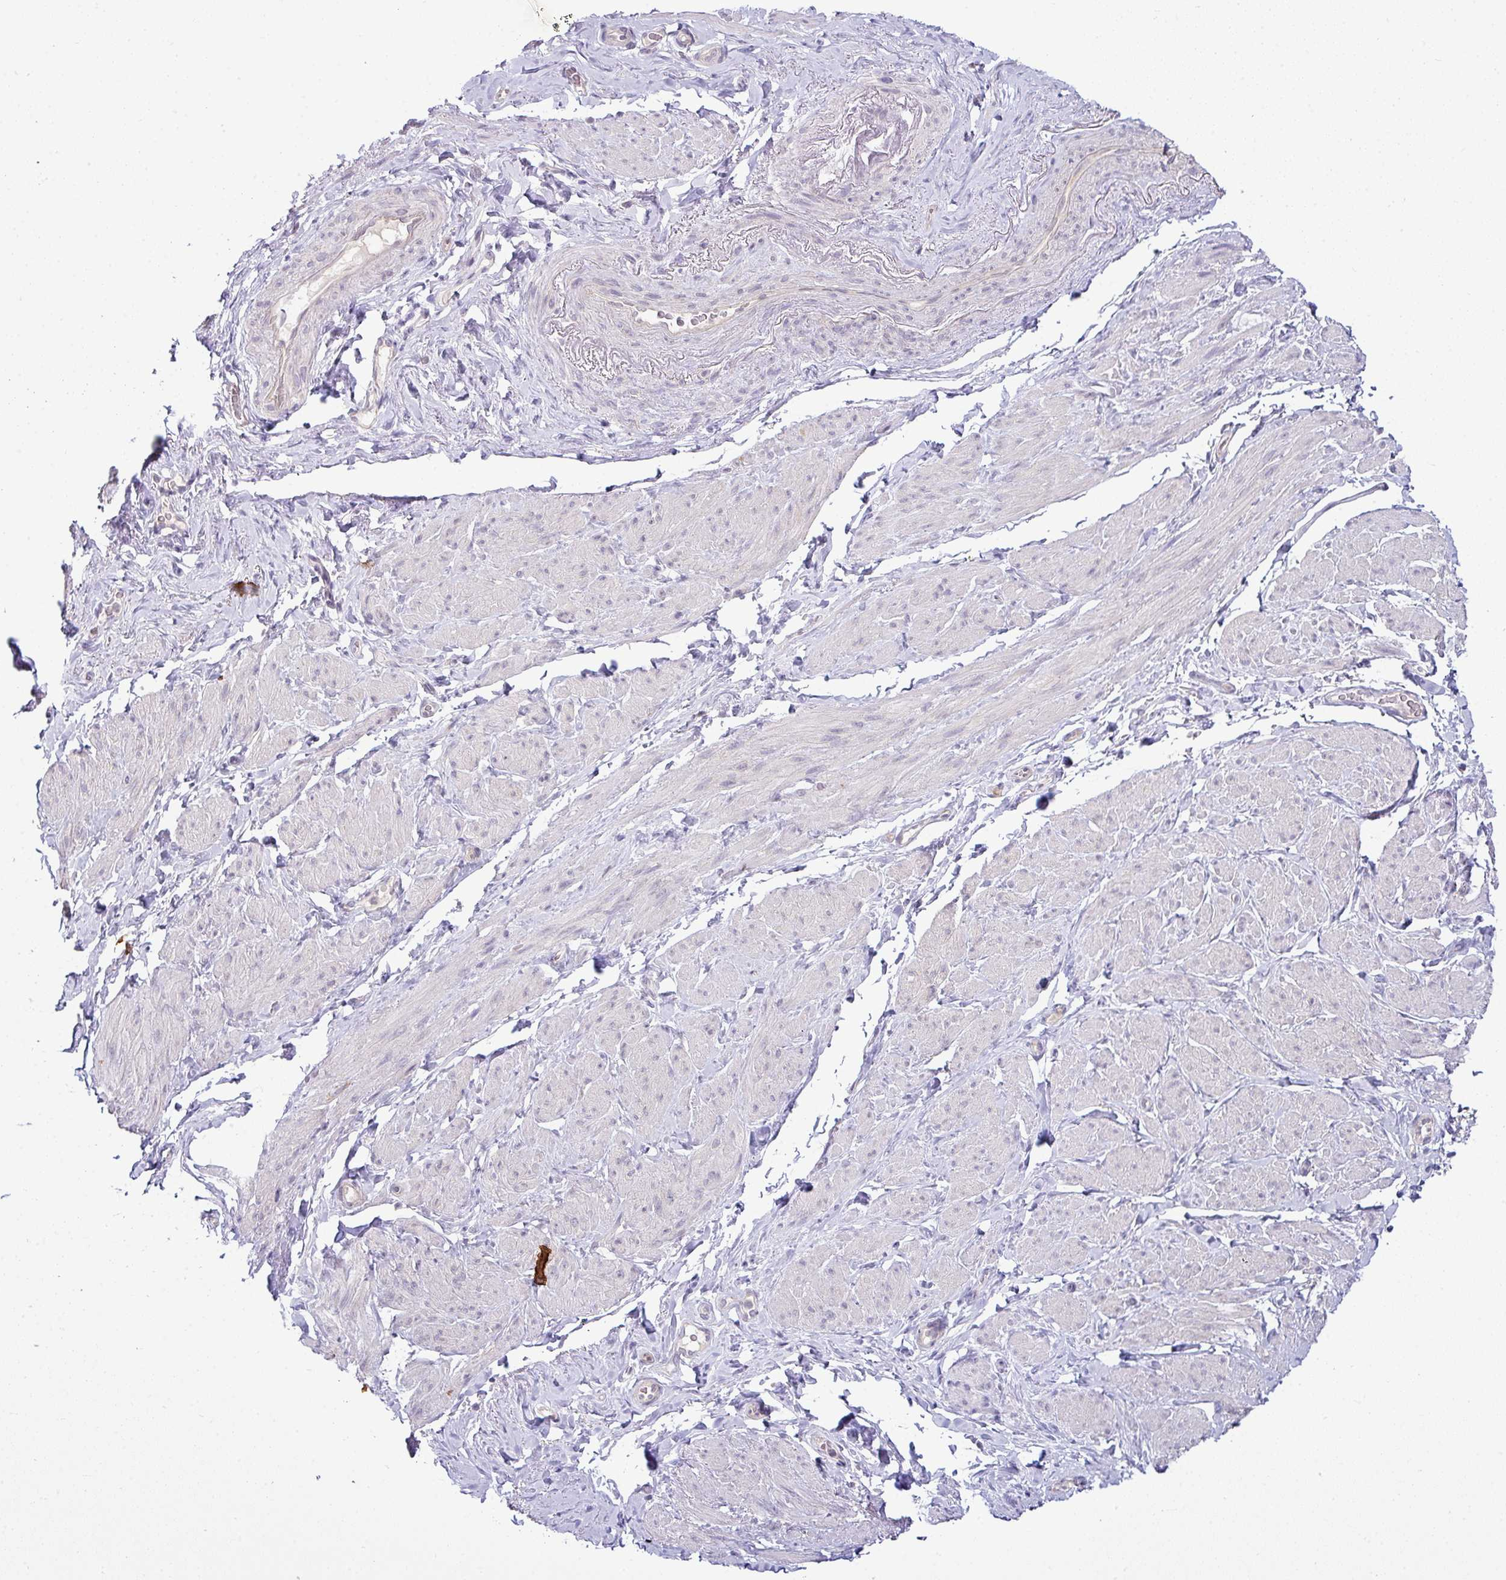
{"staining": {"intensity": "negative", "quantity": "none", "location": "none"}, "tissue": "smooth muscle", "cell_type": "Smooth muscle cells", "image_type": "normal", "snomed": [{"axis": "morphology", "description": "Normal tissue, NOS"}, {"axis": "topography", "description": "Smooth muscle"}, {"axis": "topography", "description": "Peripheral nerve tissue"}], "caption": "There is no significant staining in smooth muscle cells of smooth muscle.", "gene": "HBEGF", "patient": {"sex": "male", "age": 69}}